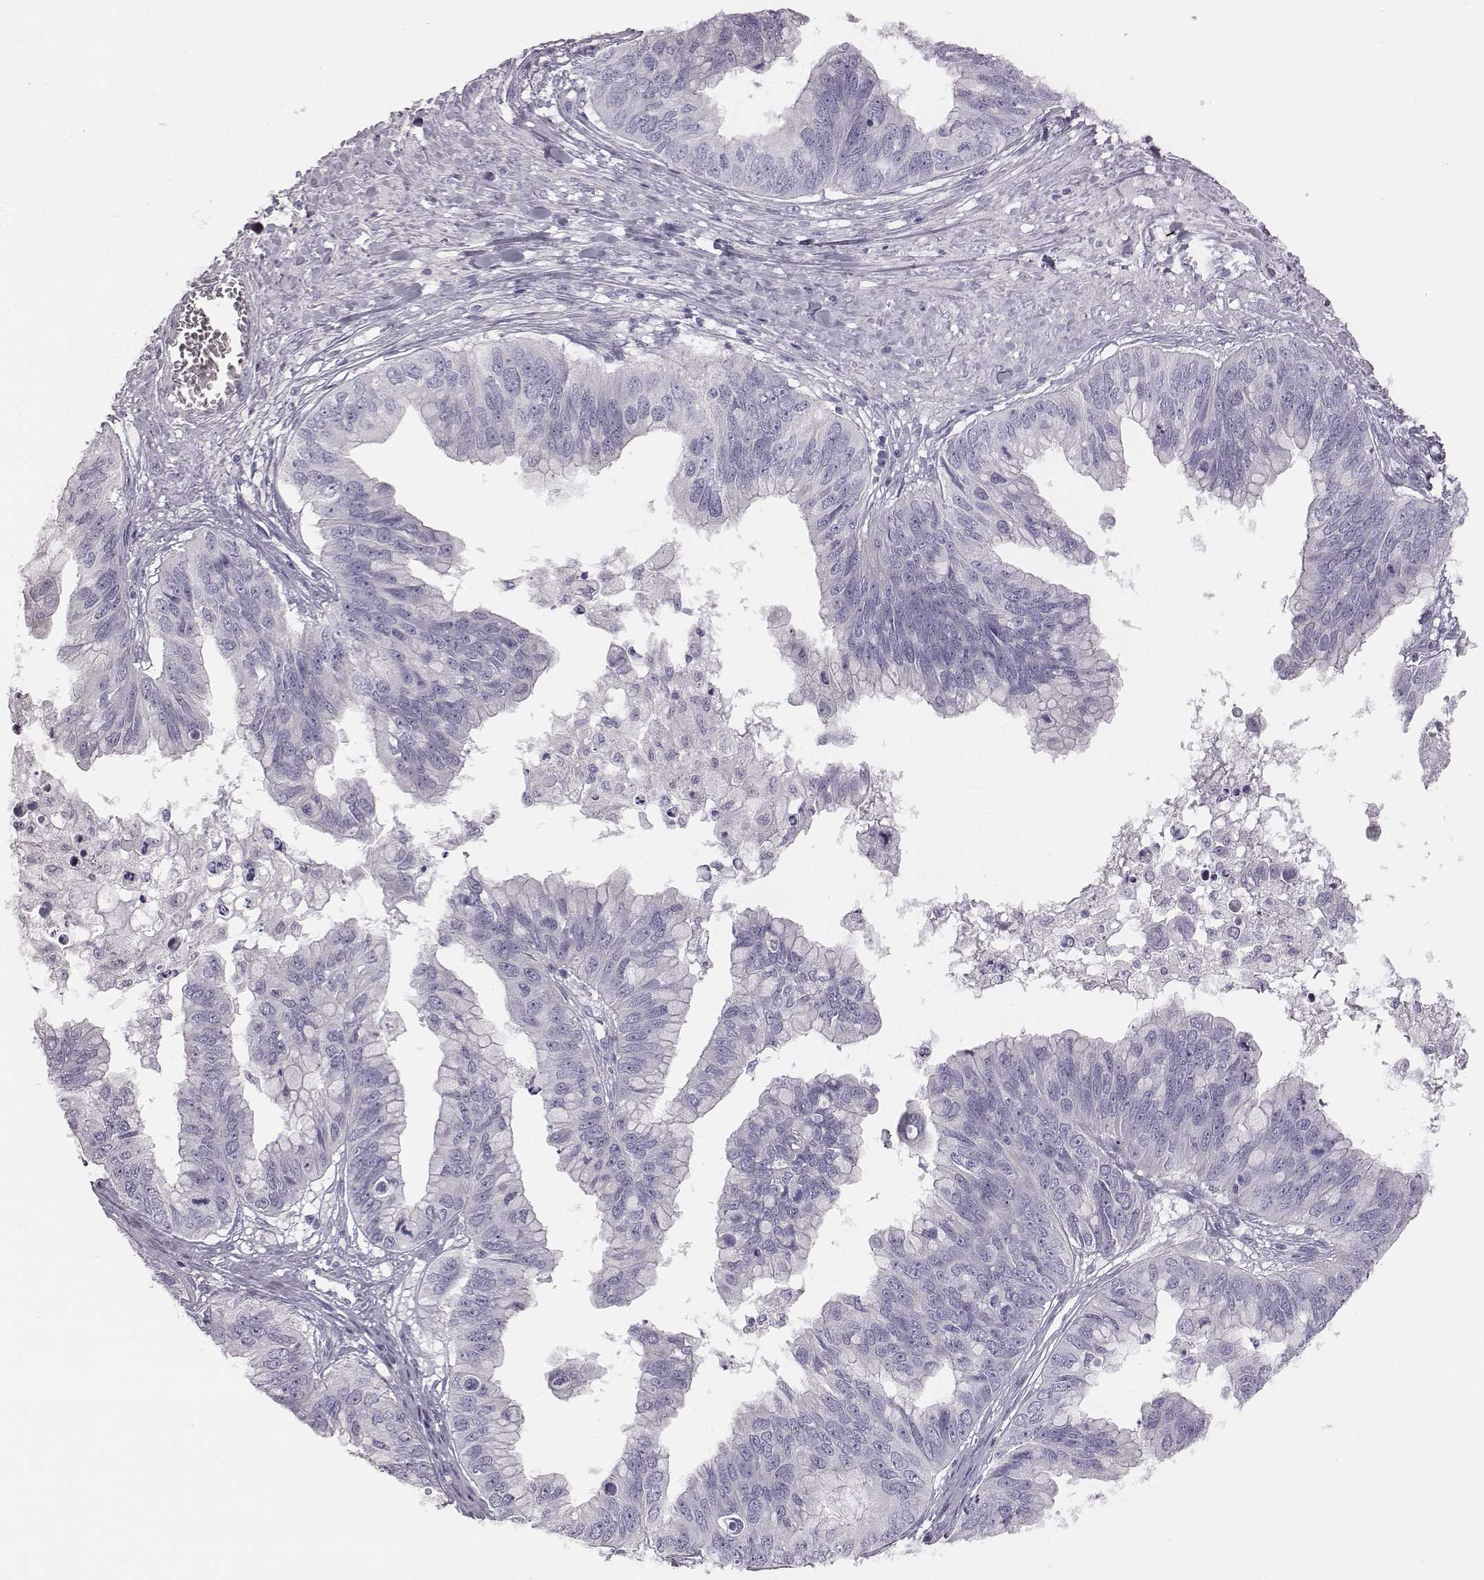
{"staining": {"intensity": "negative", "quantity": "none", "location": "none"}, "tissue": "ovarian cancer", "cell_type": "Tumor cells", "image_type": "cancer", "snomed": [{"axis": "morphology", "description": "Cystadenocarcinoma, mucinous, NOS"}, {"axis": "topography", "description": "Ovary"}], "caption": "Immunohistochemistry (IHC) image of neoplastic tissue: ovarian cancer (mucinous cystadenocarcinoma) stained with DAB (3,3'-diaminobenzidine) exhibits no significant protein expression in tumor cells.", "gene": "ADAM7", "patient": {"sex": "female", "age": 76}}